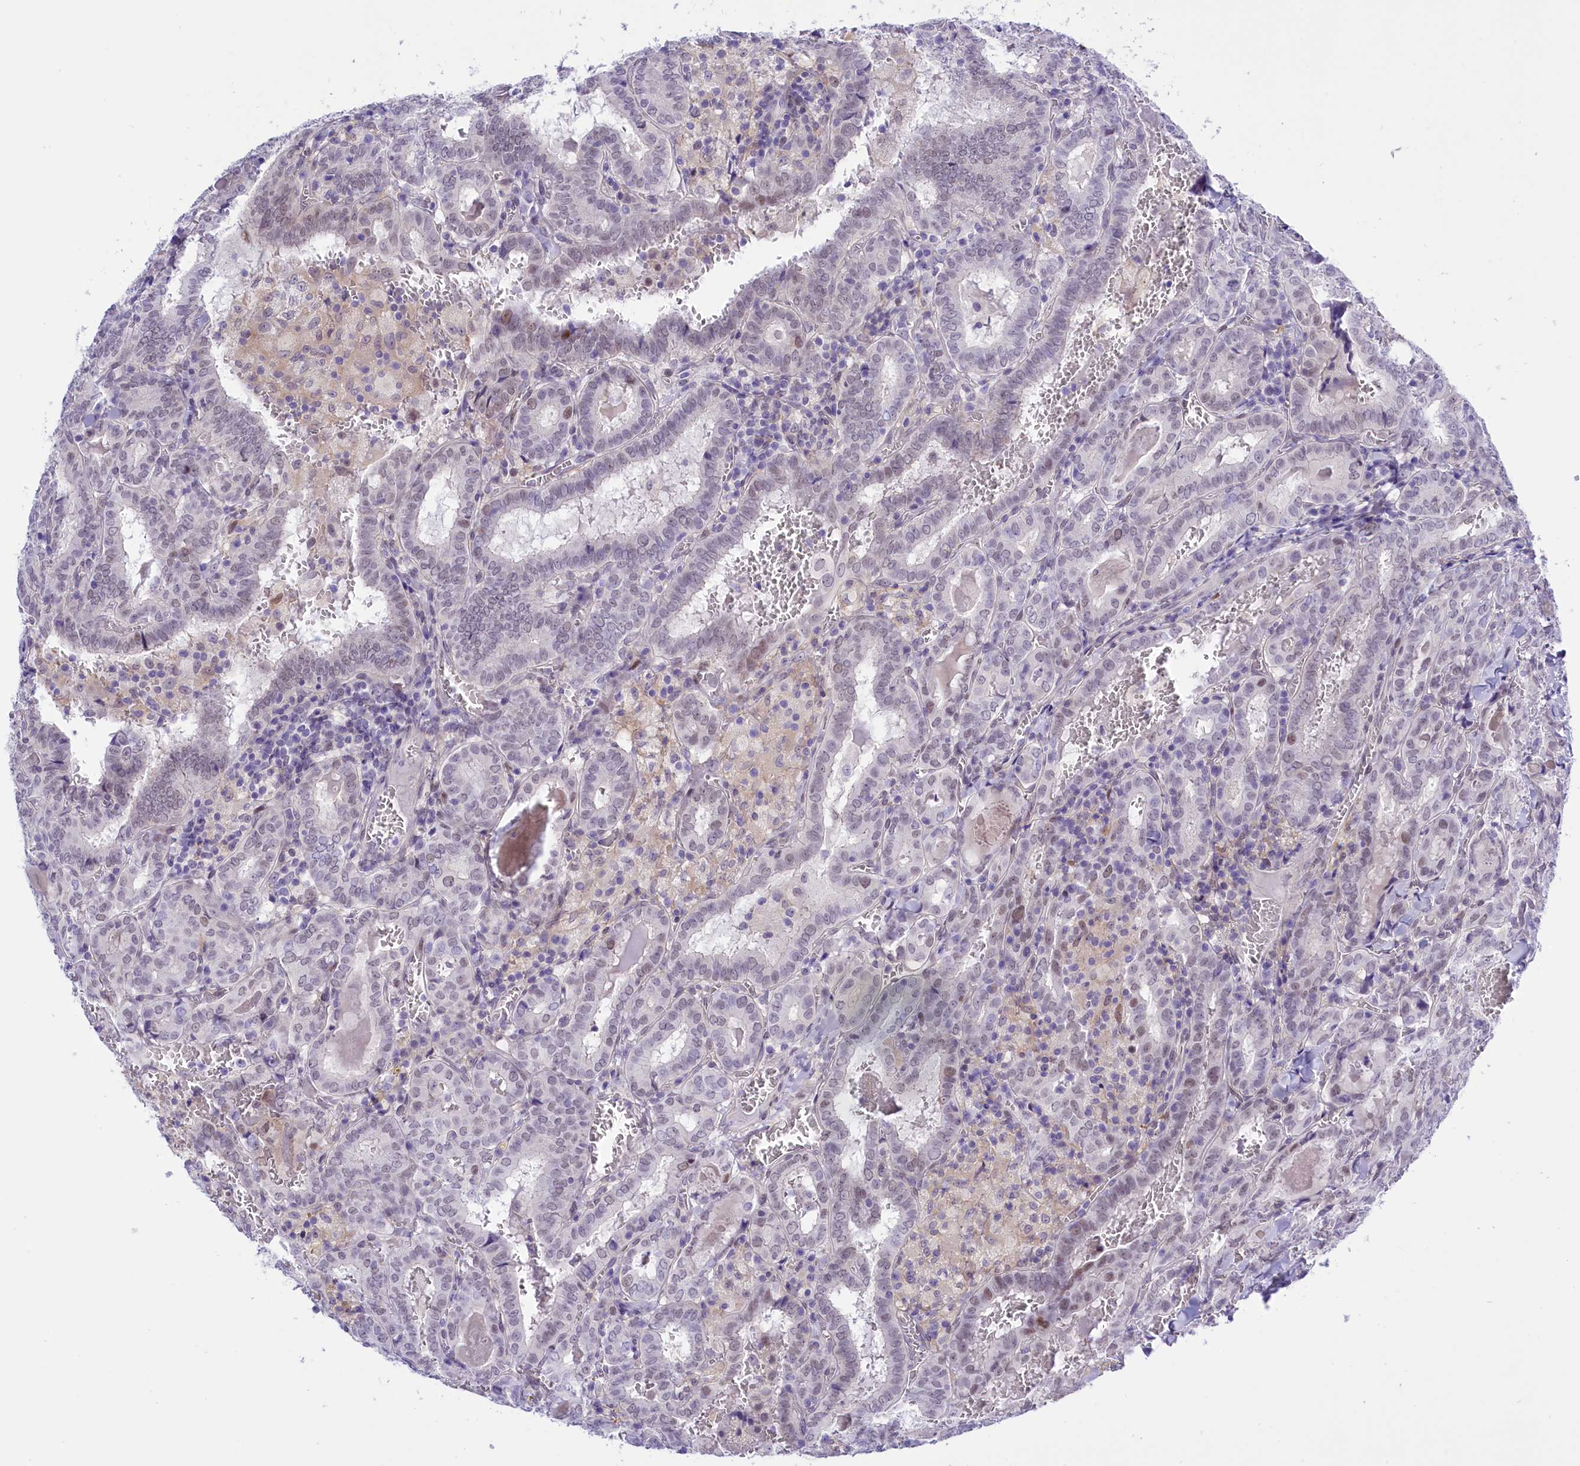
{"staining": {"intensity": "weak", "quantity": "<25%", "location": "nuclear"}, "tissue": "thyroid cancer", "cell_type": "Tumor cells", "image_type": "cancer", "snomed": [{"axis": "morphology", "description": "Papillary adenocarcinoma, NOS"}, {"axis": "topography", "description": "Thyroid gland"}], "caption": "Thyroid cancer was stained to show a protein in brown. There is no significant expression in tumor cells. Nuclei are stained in blue.", "gene": "RPS6KB1", "patient": {"sex": "female", "age": 72}}